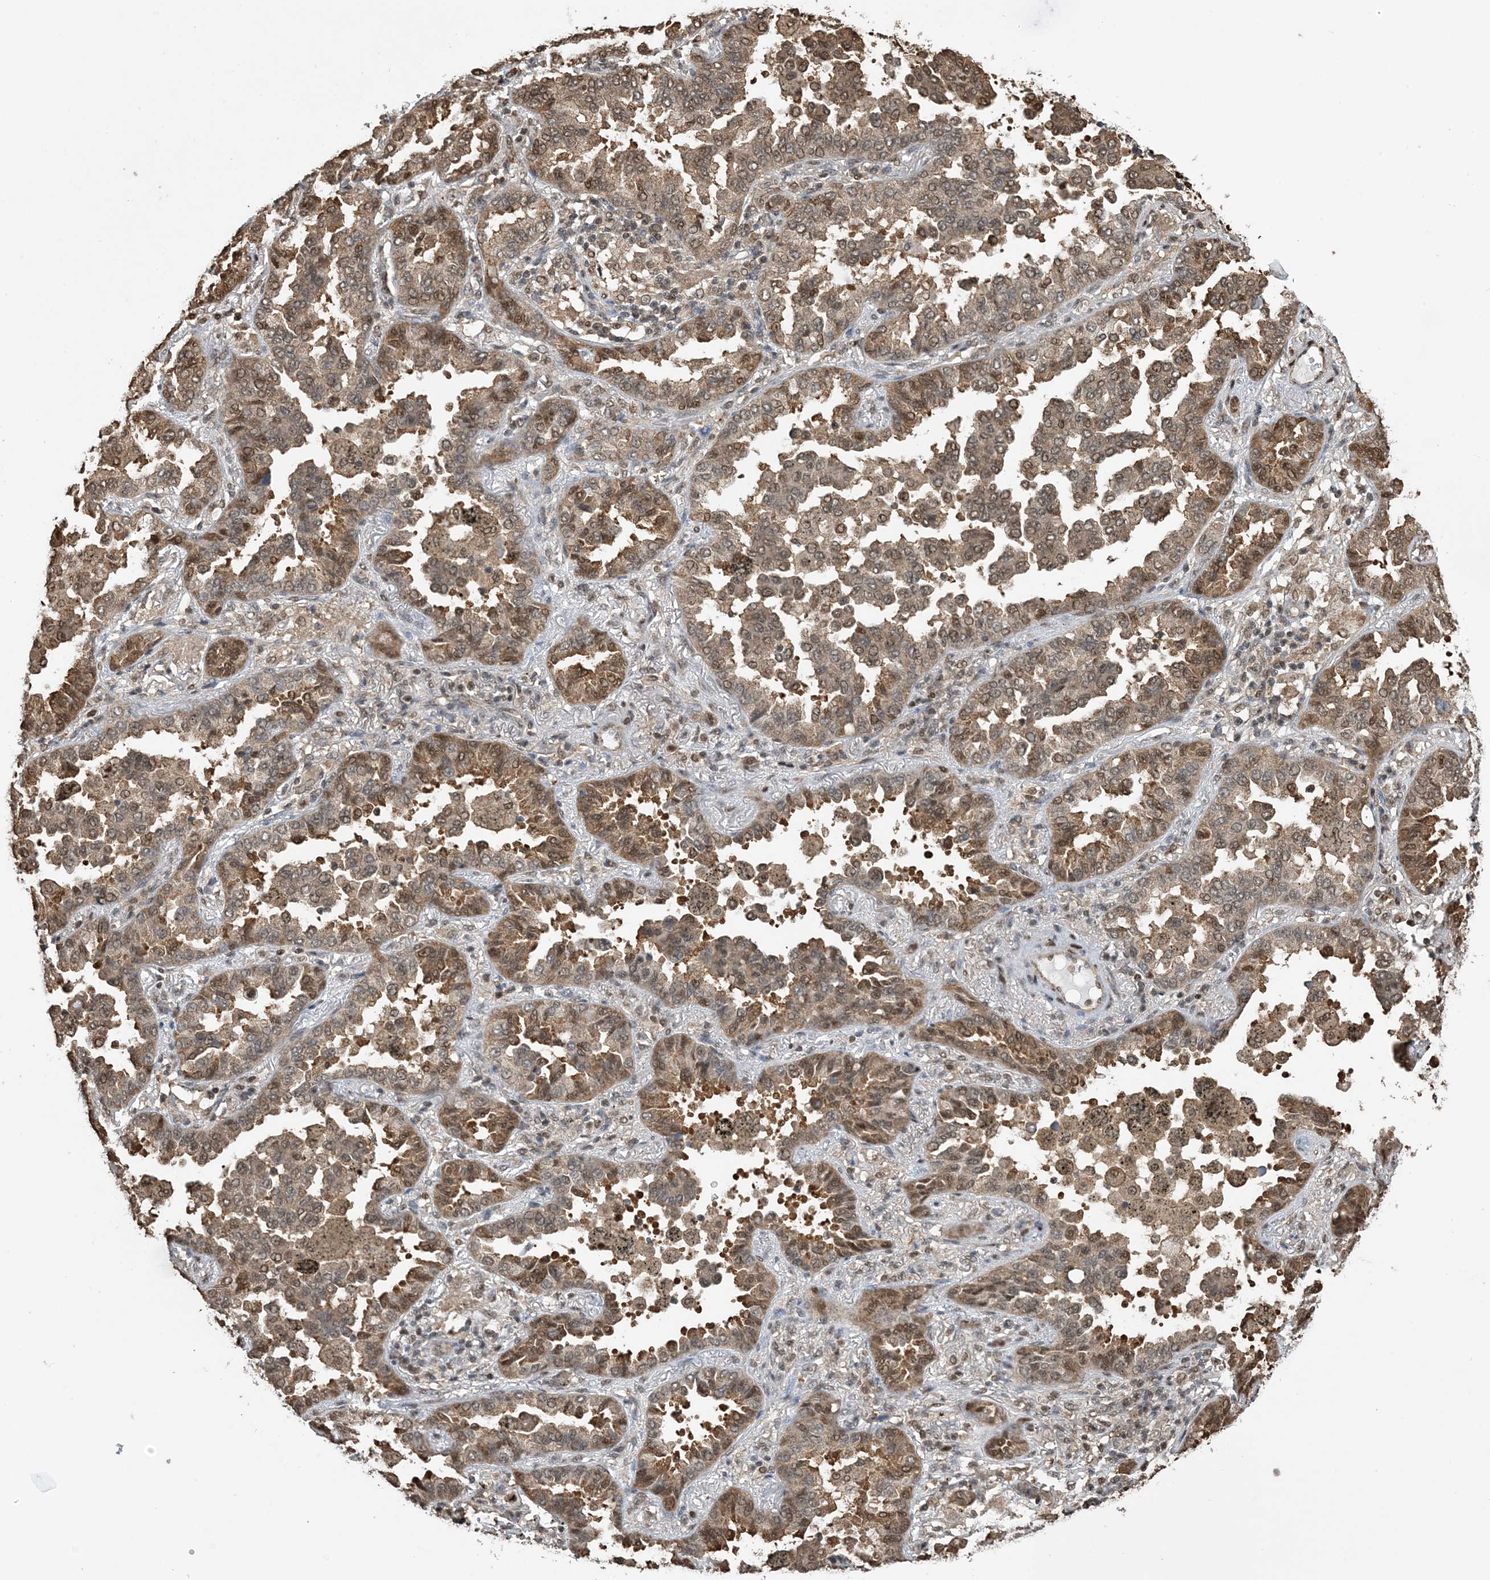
{"staining": {"intensity": "moderate", "quantity": ">75%", "location": "cytoplasmic/membranous,nuclear"}, "tissue": "lung cancer", "cell_type": "Tumor cells", "image_type": "cancer", "snomed": [{"axis": "morphology", "description": "Normal tissue, NOS"}, {"axis": "morphology", "description": "Adenocarcinoma, NOS"}, {"axis": "topography", "description": "Lung"}], "caption": "Moderate cytoplasmic/membranous and nuclear positivity for a protein is identified in approximately >75% of tumor cells of lung cancer using IHC.", "gene": "HSPA1A", "patient": {"sex": "male", "age": 59}}